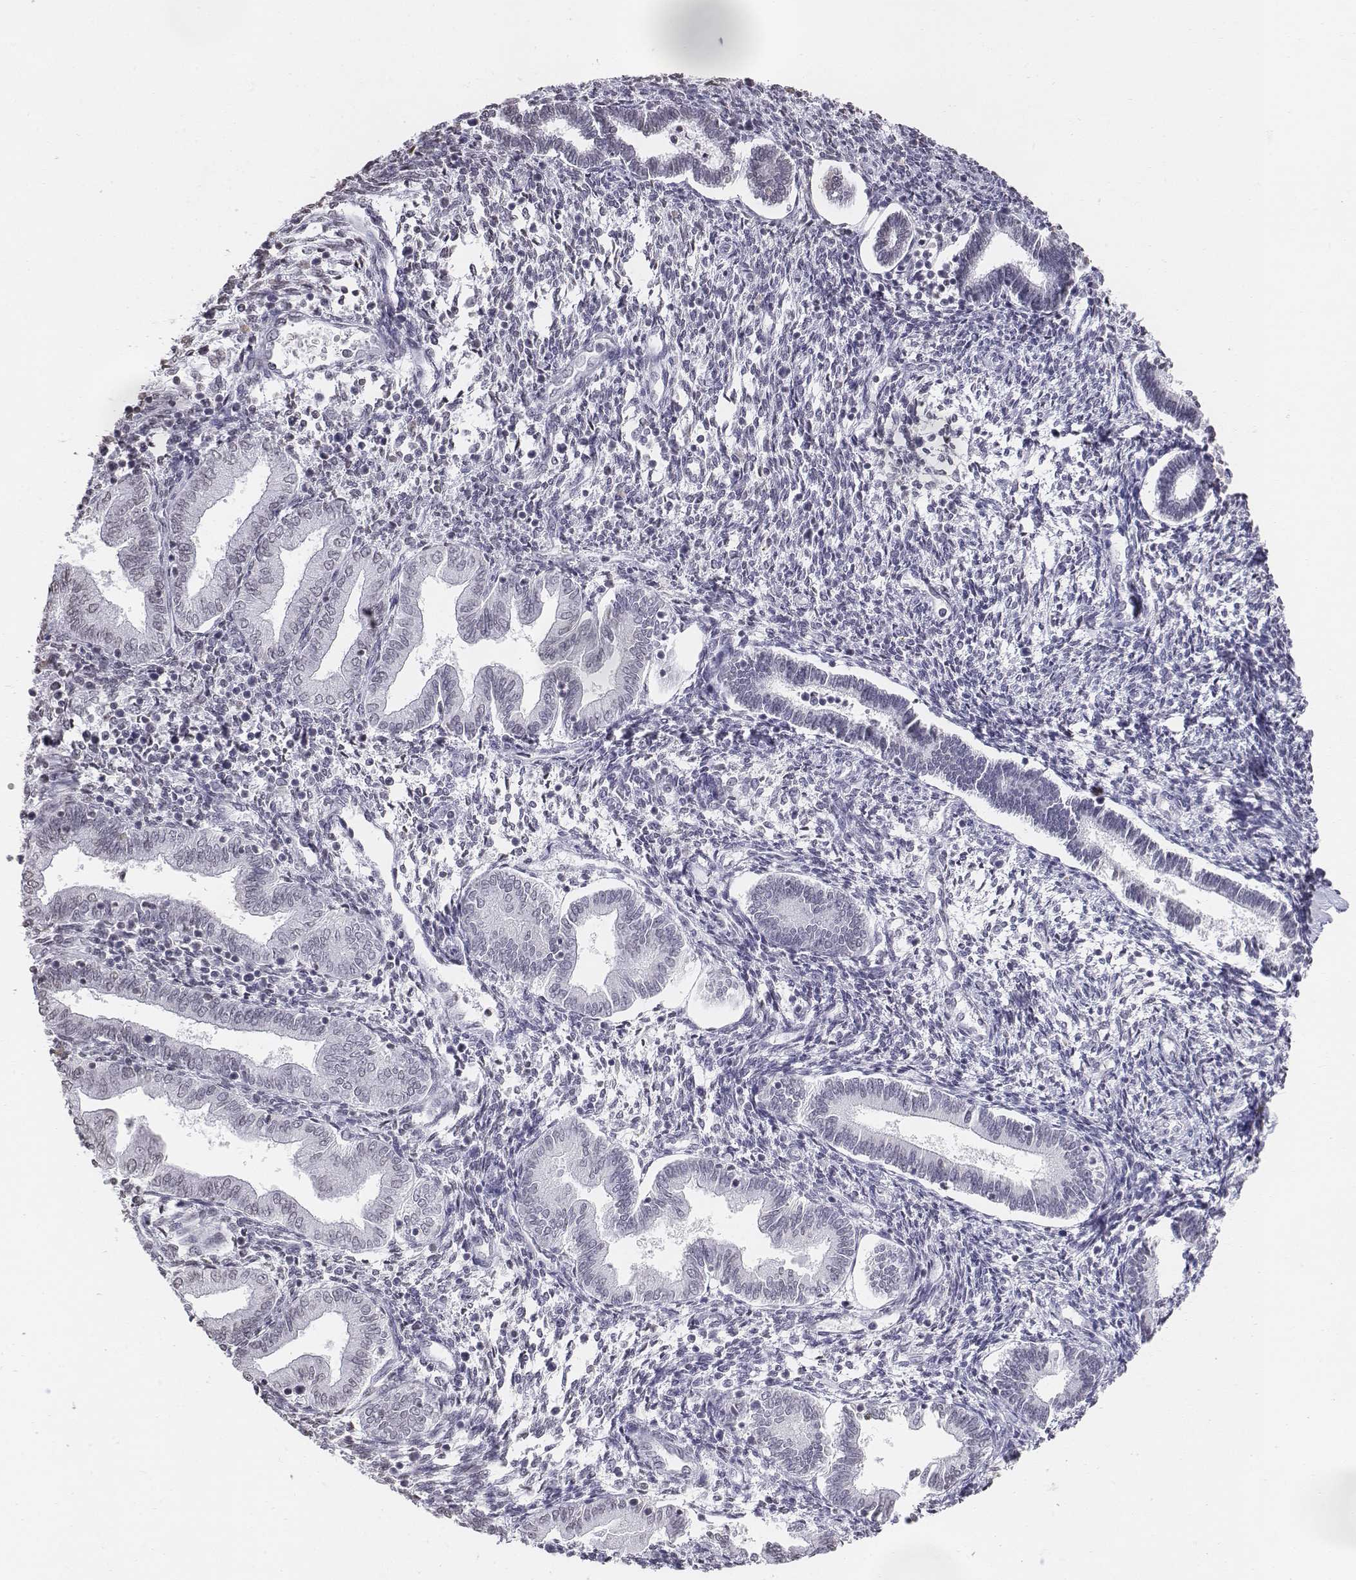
{"staining": {"intensity": "negative", "quantity": "none", "location": "none"}, "tissue": "endometrium", "cell_type": "Cells in endometrial stroma", "image_type": "normal", "snomed": [{"axis": "morphology", "description": "Normal tissue, NOS"}, {"axis": "topography", "description": "Endometrium"}], "caption": "Immunohistochemistry (IHC) histopathology image of unremarkable human endometrium stained for a protein (brown), which shows no staining in cells in endometrial stroma.", "gene": "BARHL1", "patient": {"sex": "female", "age": 42}}